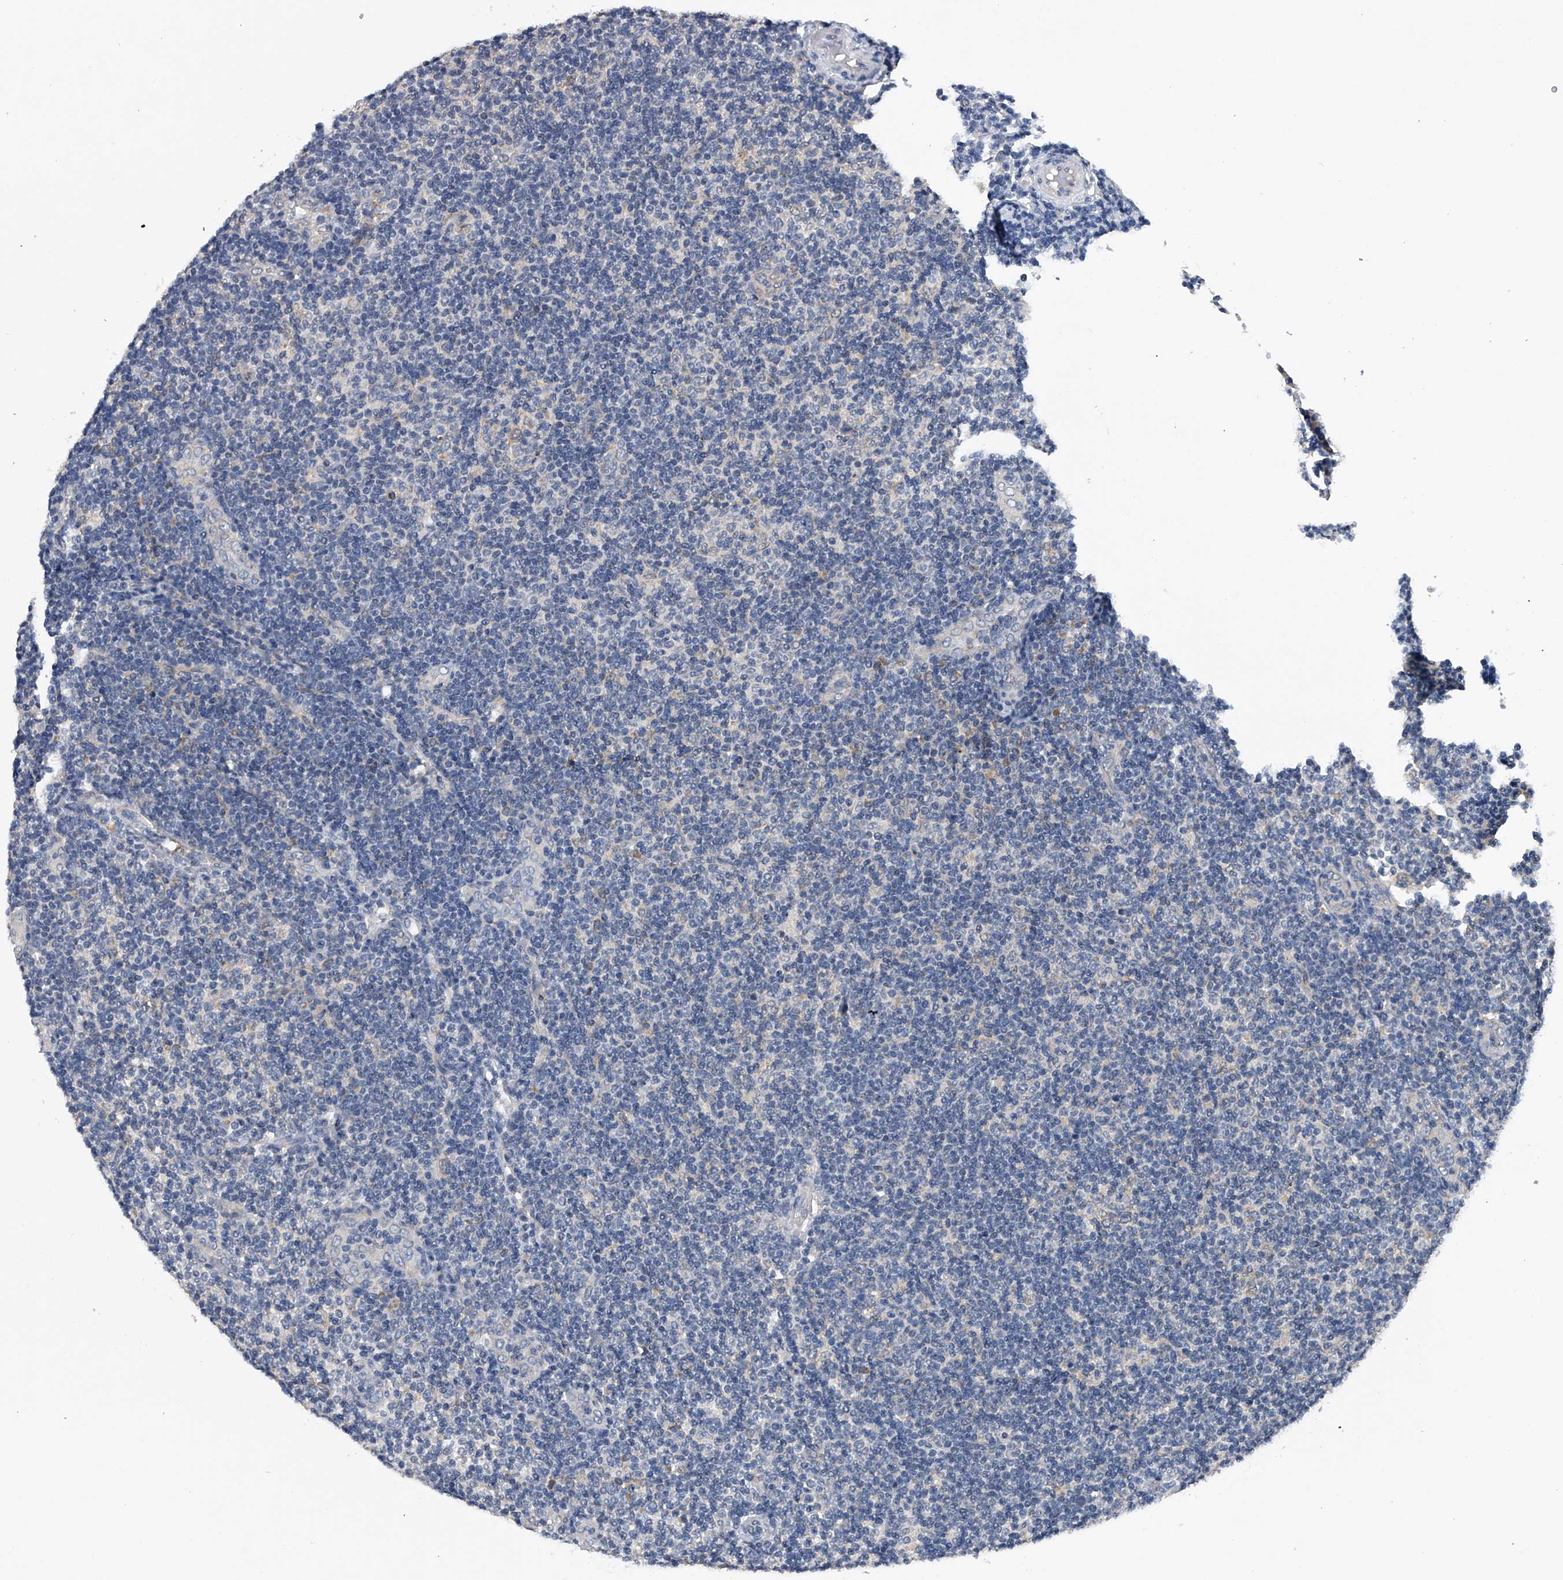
{"staining": {"intensity": "negative", "quantity": "none", "location": "none"}, "tissue": "lymphoma", "cell_type": "Tumor cells", "image_type": "cancer", "snomed": [{"axis": "morphology", "description": "Malignant lymphoma, non-Hodgkin's type, Low grade"}, {"axis": "topography", "description": "Lymph node"}], "caption": "Immunohistochemical staining of malignant lymphoma, non-Hodgkin's type (low-grade) exhibits no significant expression in tumor cells.", "gene": "RNF5", "patient": {"sex": "male", "age": 83}}